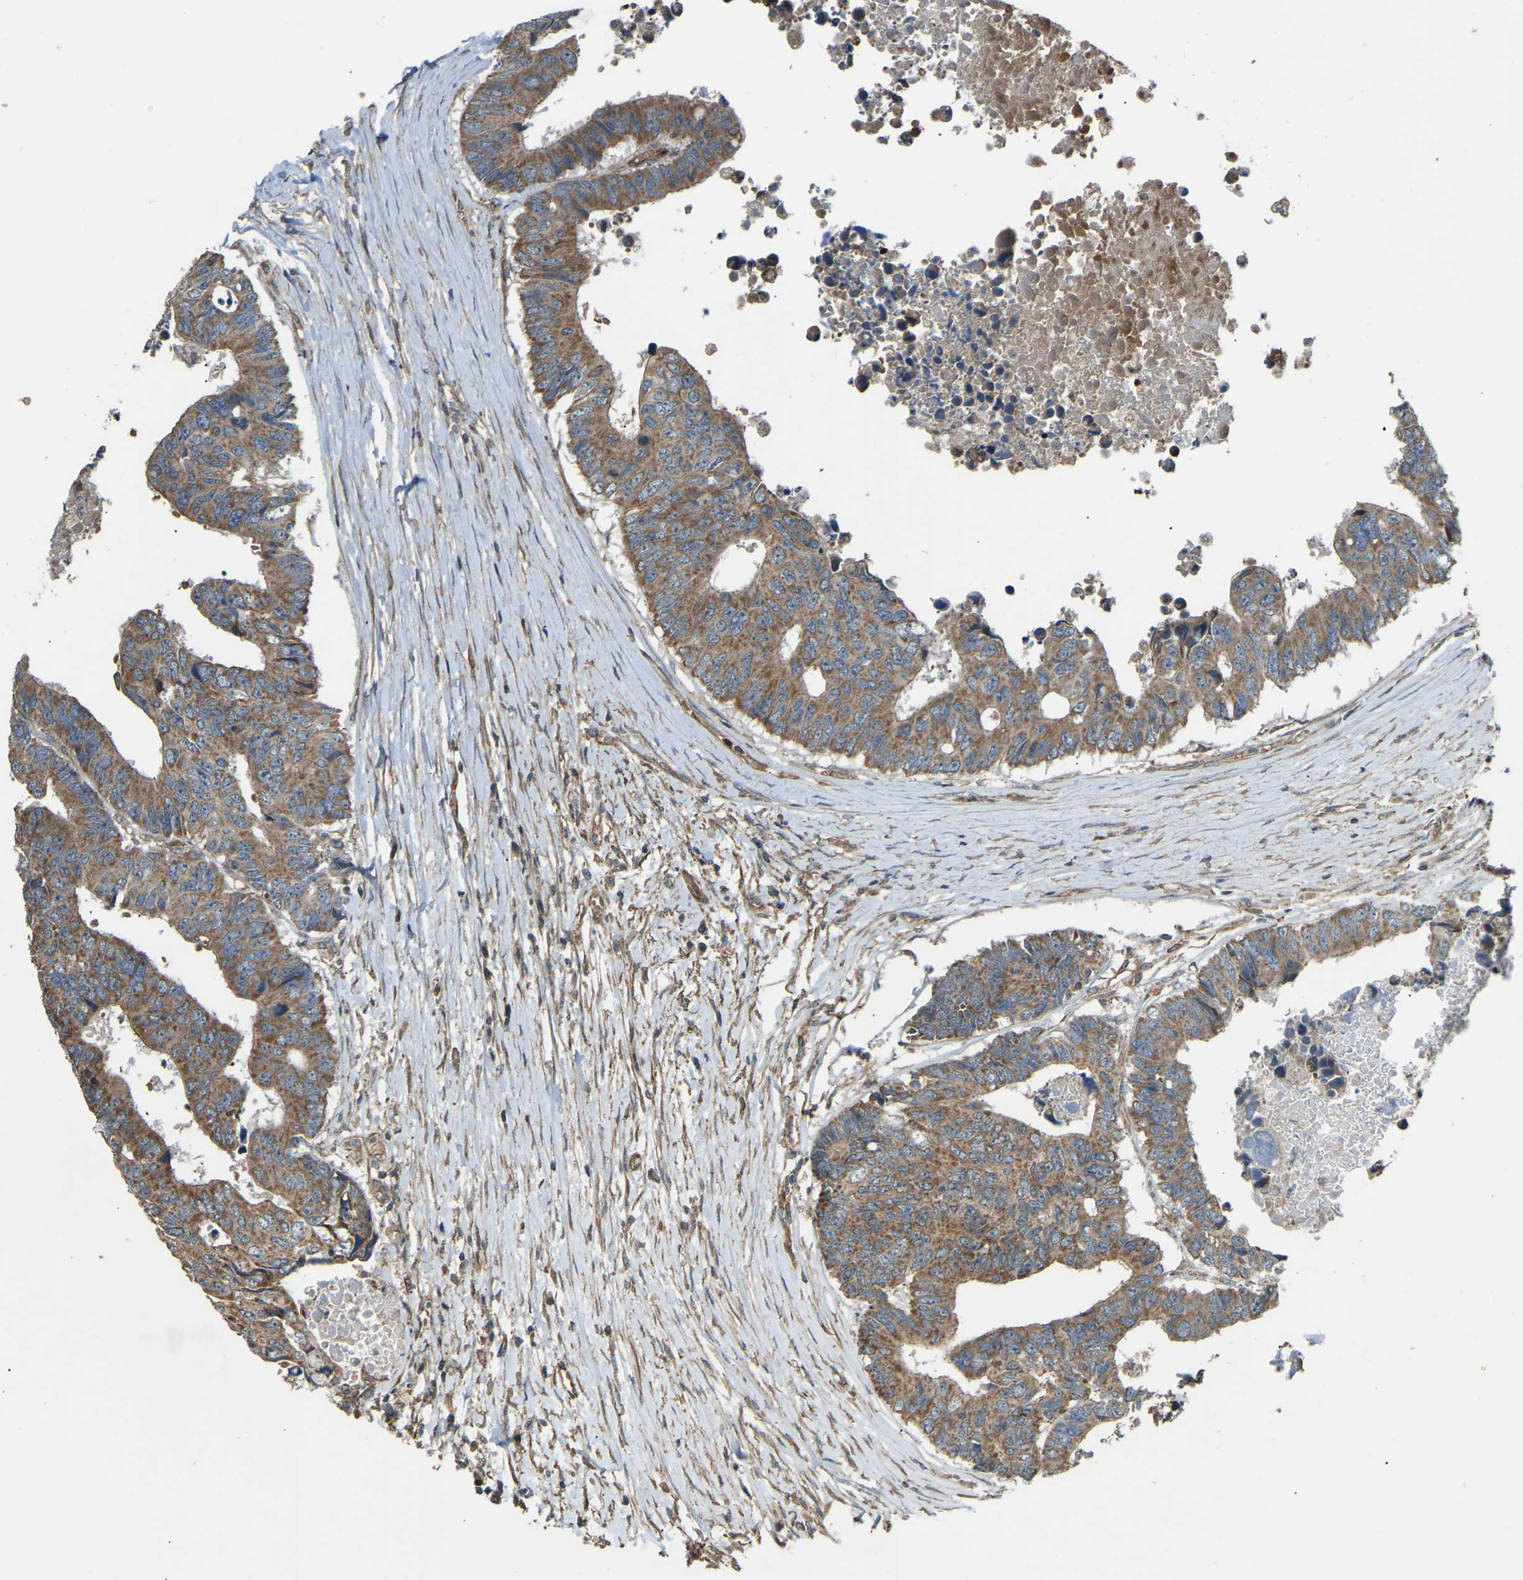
{"staining": {"intensity": "moderate", "quantity": ">75%", "location": "cytoplasmic/membranous"}, "tissue": "colorectal cancer", "cell_type": "Tumor cells", "image_type": "cancer", "snomed": [{"axis": "morphology", "description": "Adenocarcinoma, NOS"}, {"axis": "topography", "description": "Rectum"}], "caption": "Immunohistochemistry (IHC) (DAB (3,3'-diaminobenzidine)) staining of human colorectal adenocarcinoma exhibits moderate cytoplasmic/membranous protein expression in approximately >75% of tumor cells.", "gene": "C21orf91", "patient": {"sex": "male", "age": 84}}